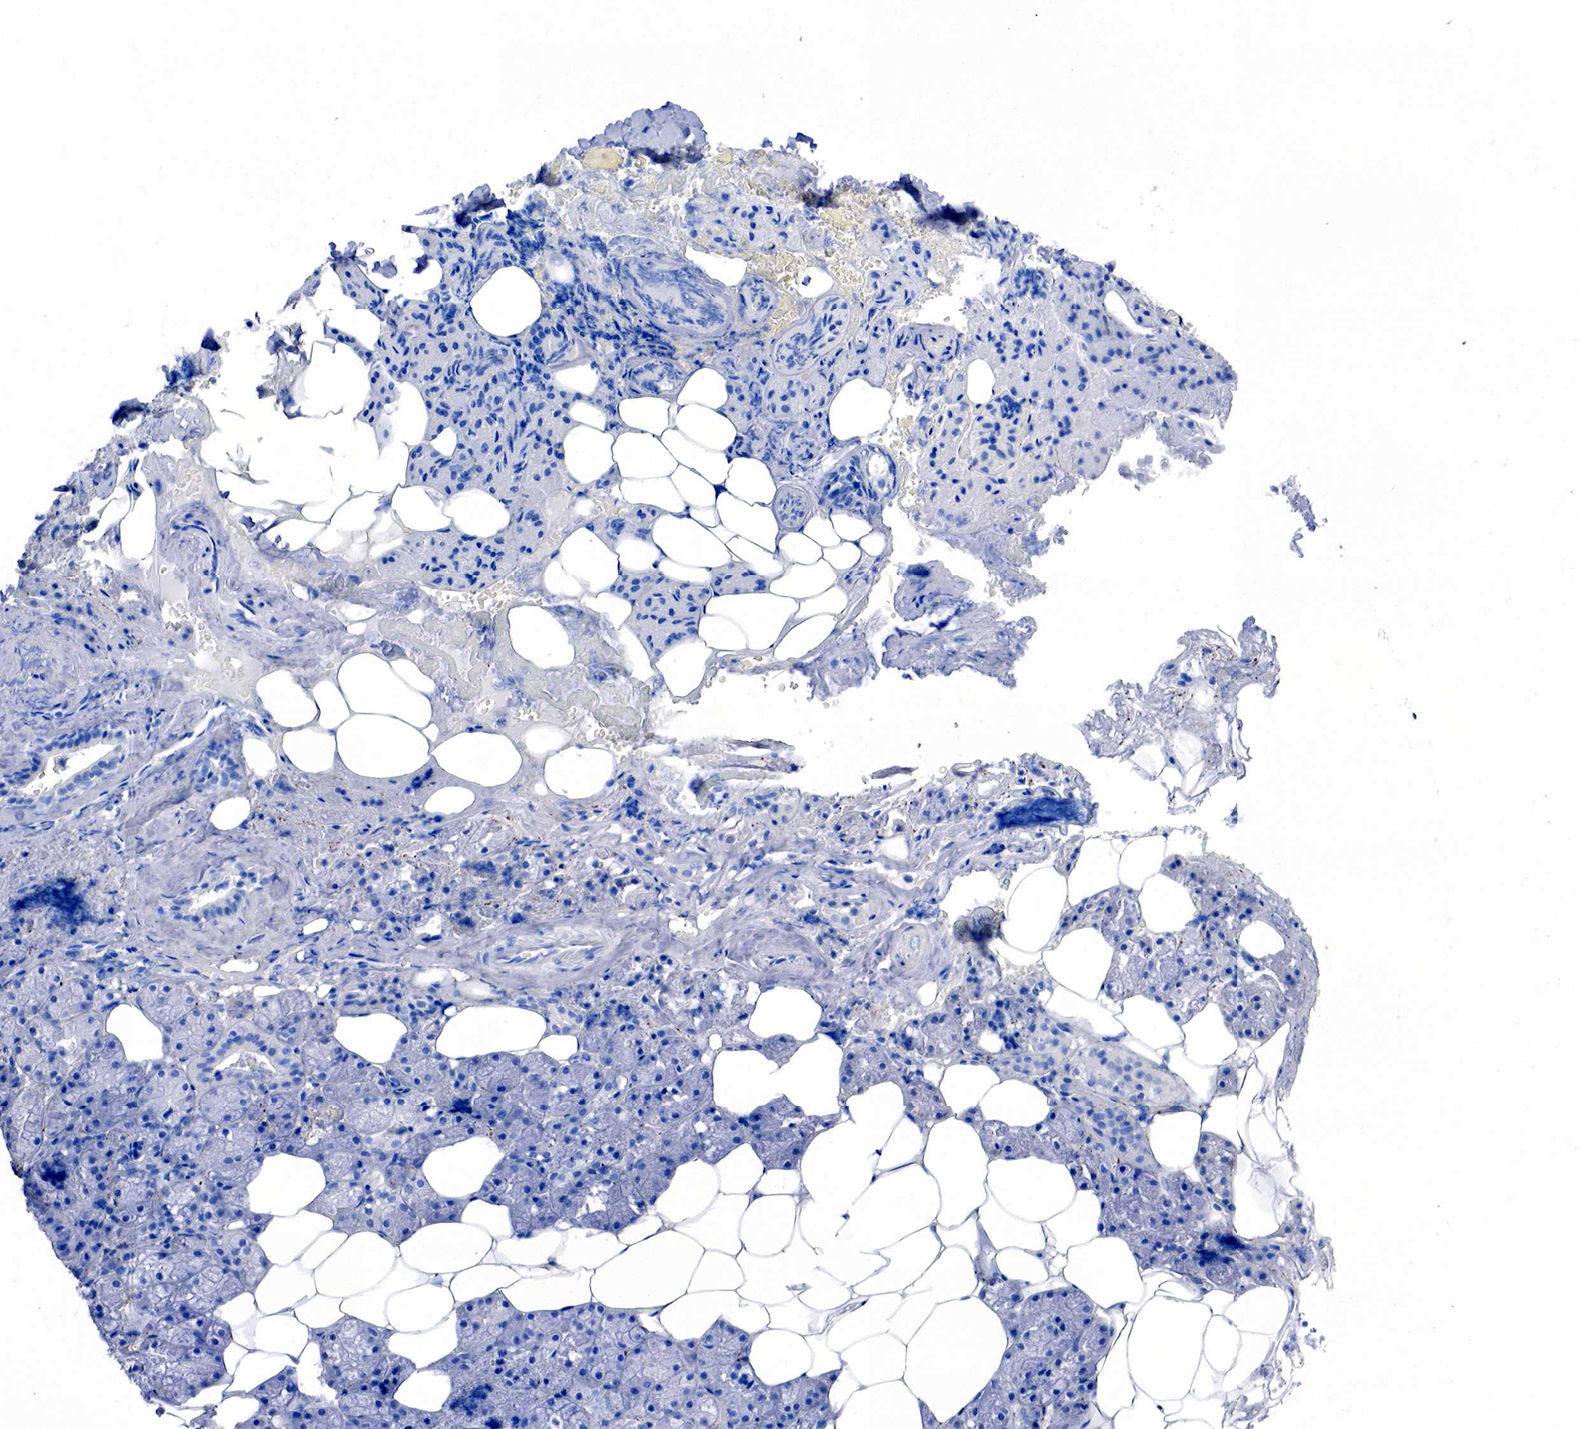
{"staining": {"intensity": "negative", "quantity": "none", "location": "none"}, "tissue": "salivary gland", "cell_type": "Glandular cells", "image_type": "normal", "snomed": [{"axis": "morphology", "description": "Normal tissue, NOS"}, {"axis": "topography", "description": "Salivary gland"}], "caption": "A micrograph of human salivary gland is negative for staining in glandular cells. (IHC, brightfield microscopy, high magnification).", "gene": "CHGA", "patient": {"sex": "female", "age": 55}}